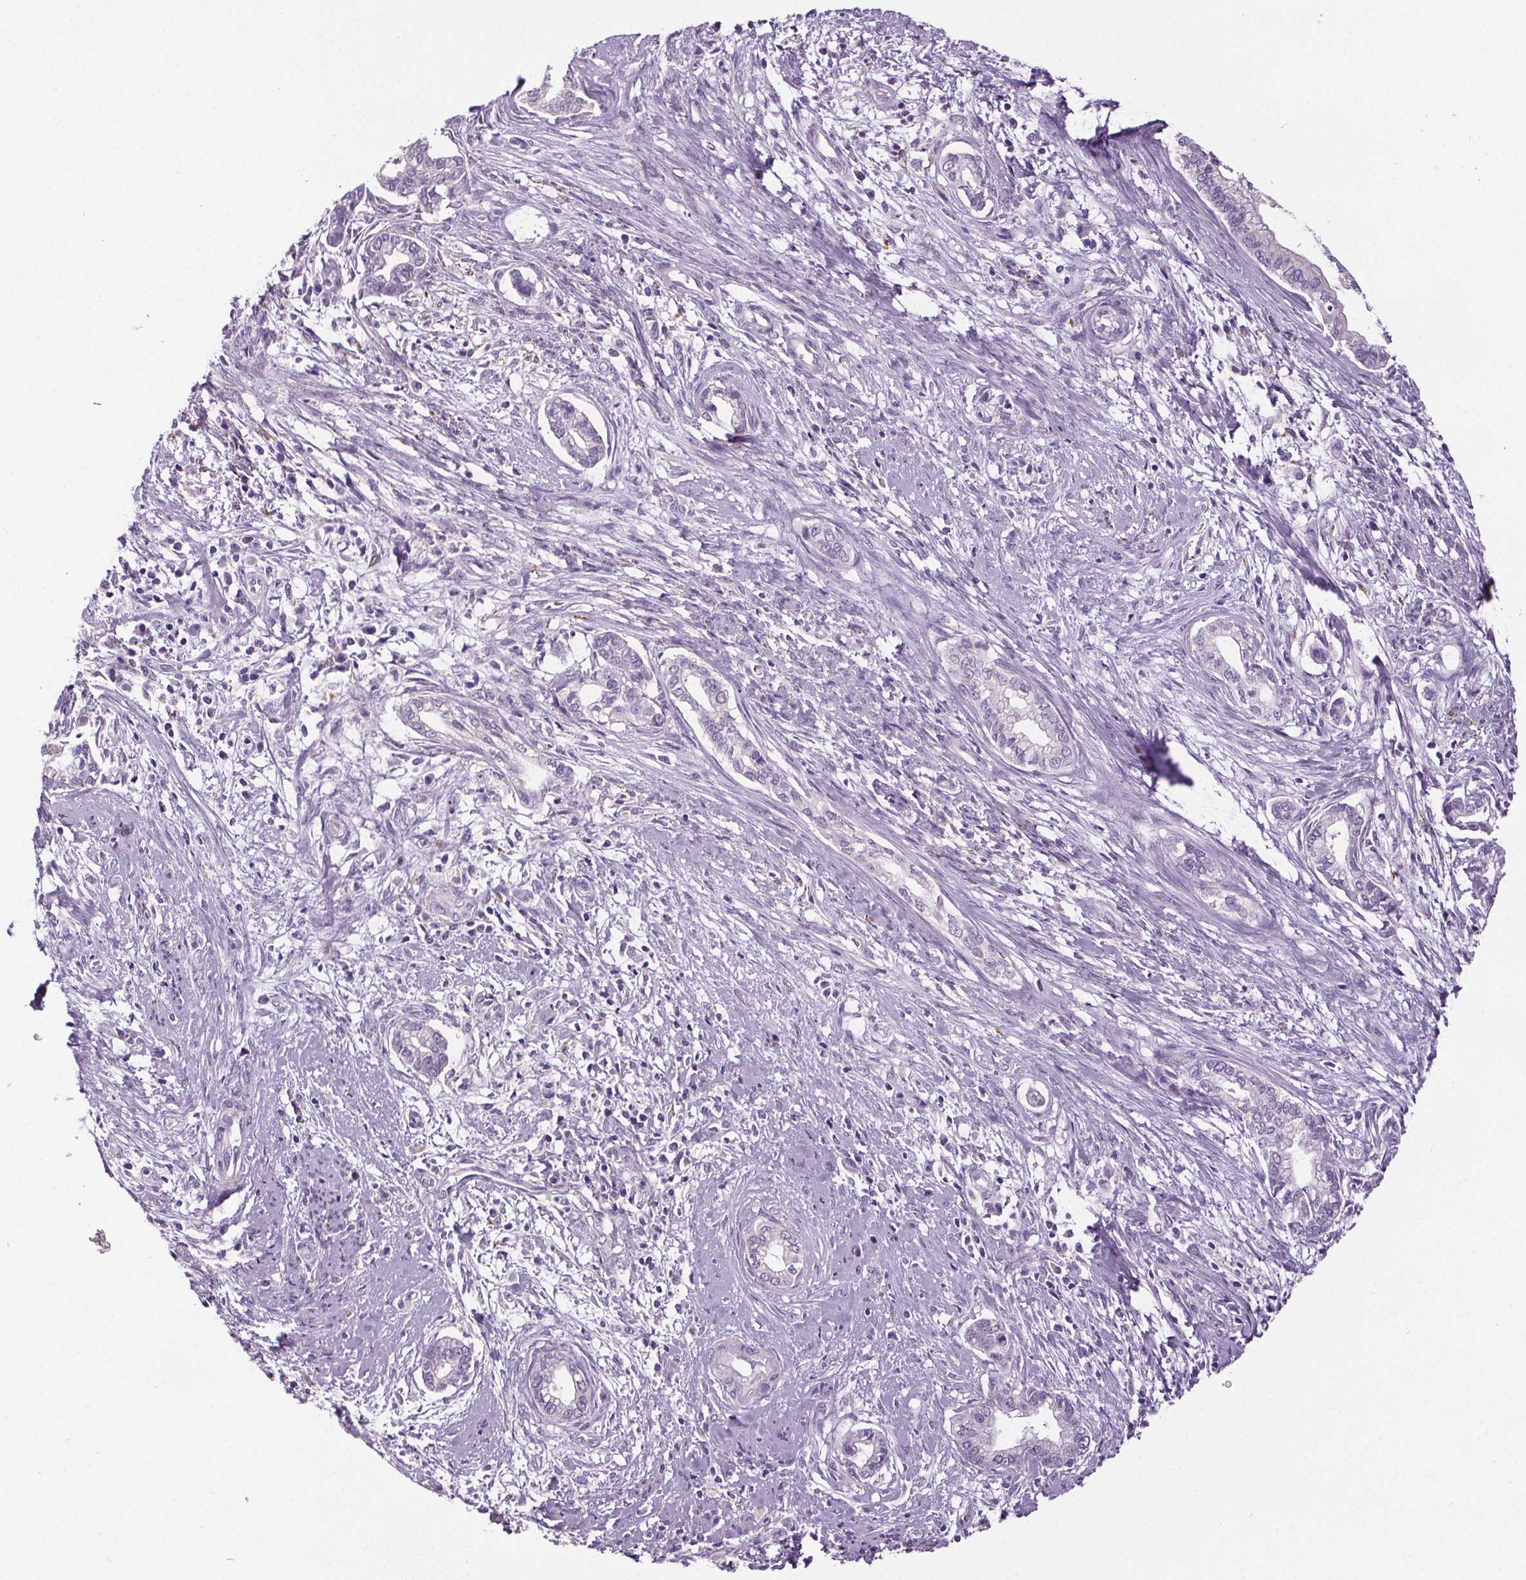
{"staining": {"intensity": "negative", "quantity": "none", "location": "none"}, "tissue": "cervical cancer", "cell_type": "Tumor cells", "image_type": "cancer", "snomed": [{"axis": "morphology", "description": "Adenocarcinoma, NOS"}, {"axis": "topography", "description": "Cervix"}], "caption": "Tumor cells are negative for protein expression in human cervical adenocarcinoma.", "gene": "GPIHBP1", "patient": {"sex": "female", "age": 62}}